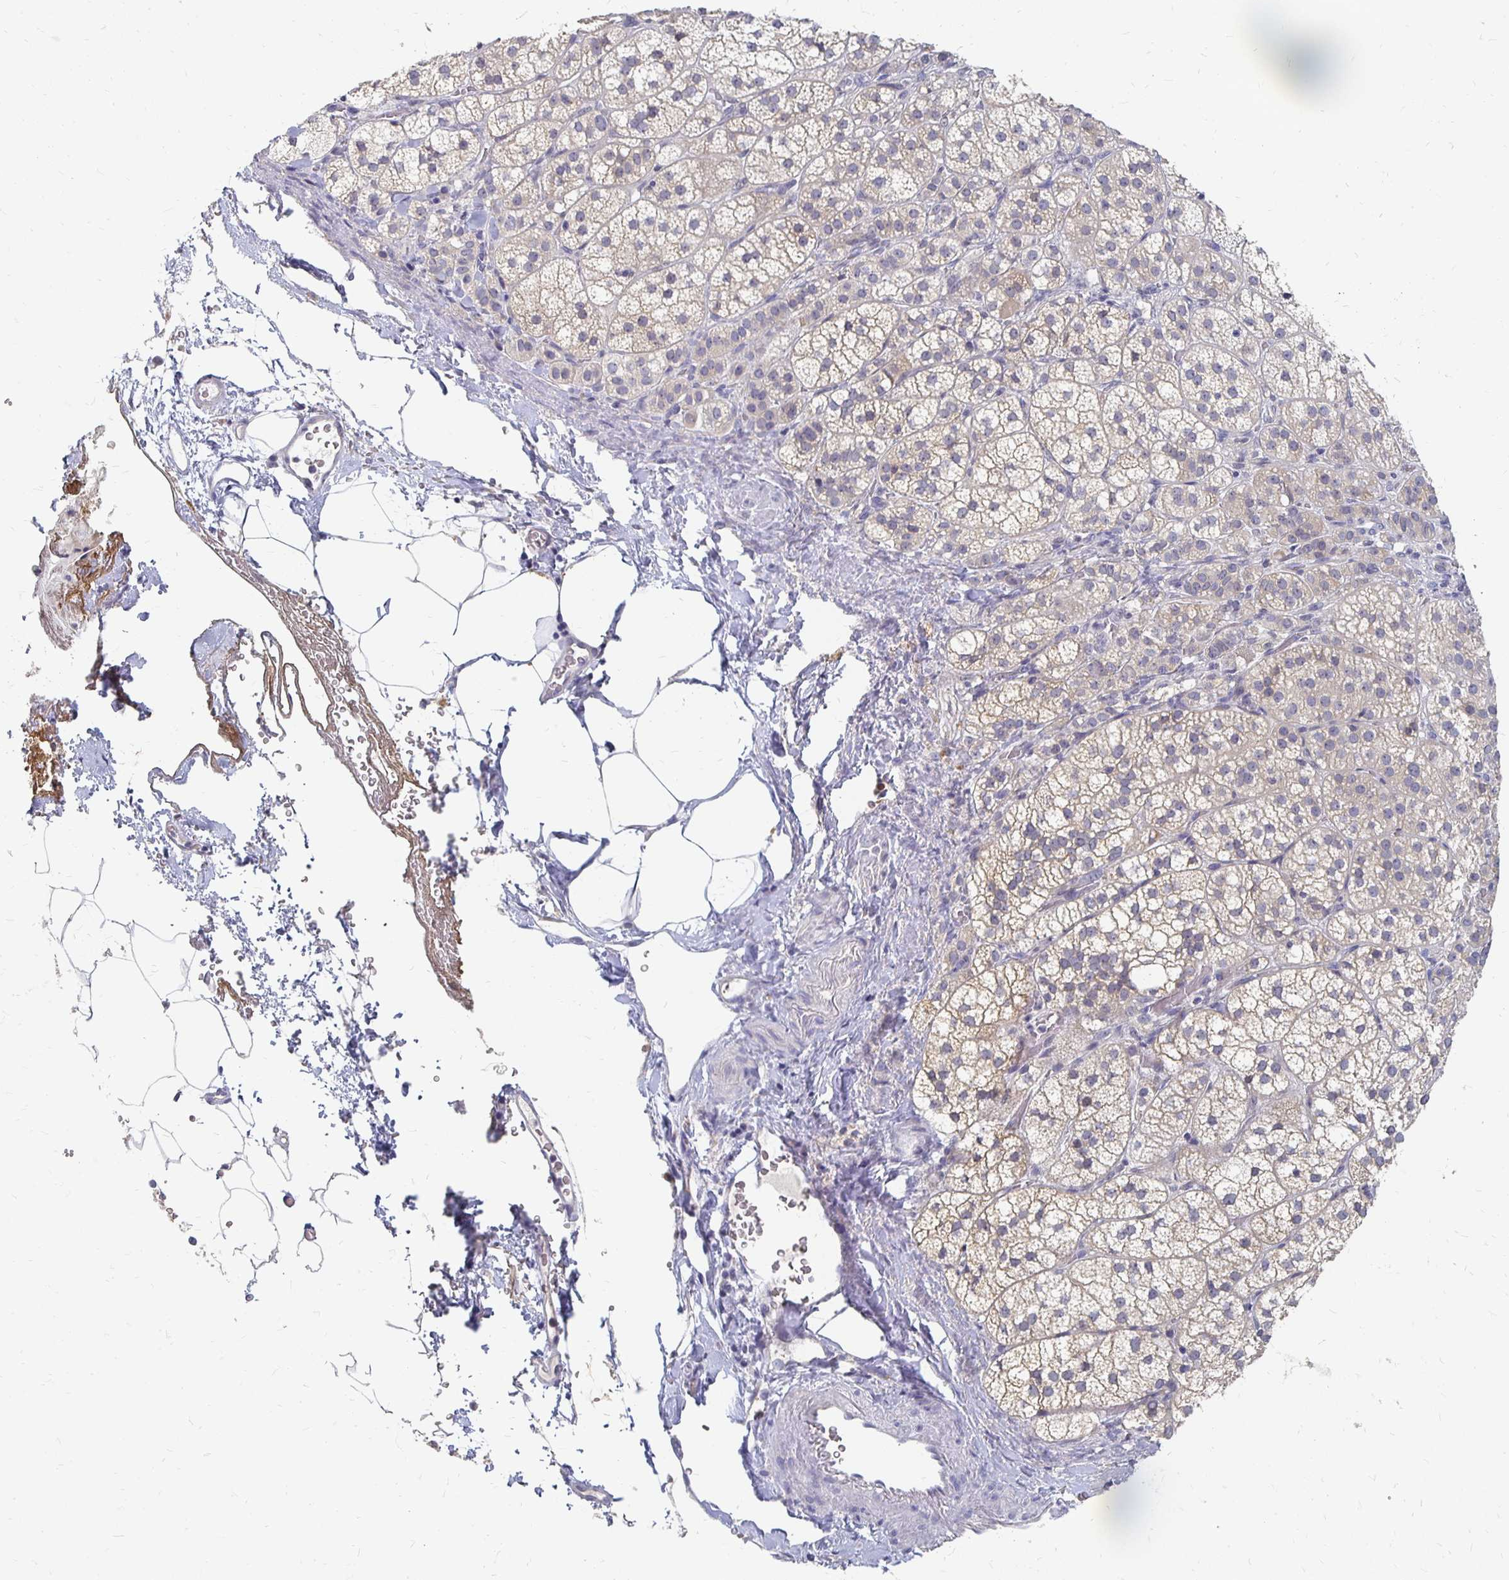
{"staining": {"intensity": "weak", "quantity": "25%-75%", "location": "cytoplasmic/membranous"}, "tissue": "adrenal gland", "cell_type": "Glandular cells", "image_type": "normal", "snomed": [{"axis": "morphology", "description": "Normal tissue, NOS"}, {"axis": "topography", "description": "Adrenal gland"}], "caption": "An immunohistochemistry histopathology image of unremarkable tissue is shown. Protein staining in brown highlights weak cytoplasmic/membranous positivity in adrenal gland within glandular cells. The staining was performed using DAB, with brown indicating positive protein expression. Nuclei are stained blue with hematoxylin.", "gene": "FKRP", "patient": {"sex": "female", "age": 60}}